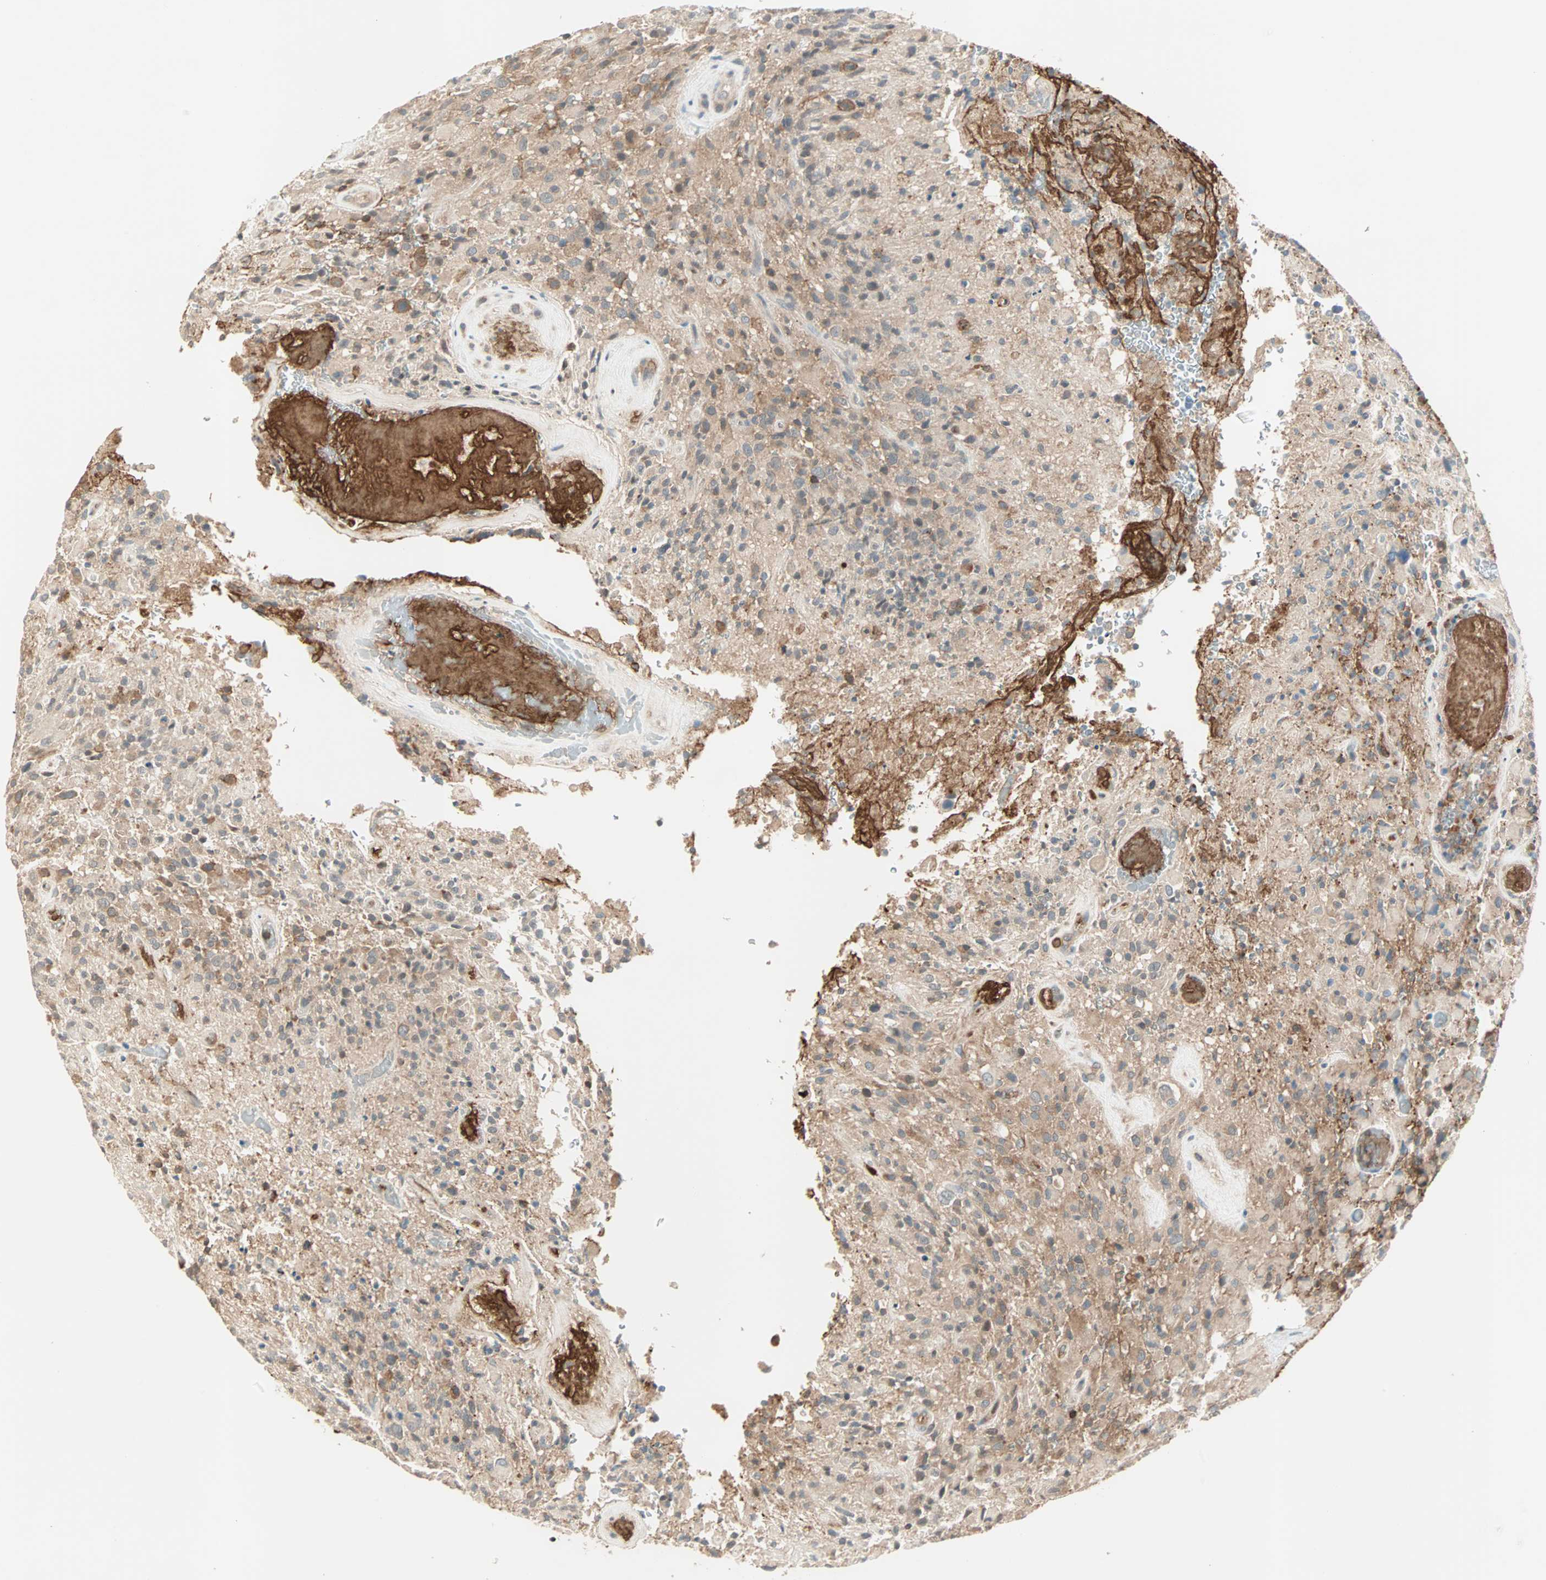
{"staining": {"intensity": "moderate", "quantity": ">75%", "location": "cytoplasmic/membranous"}, "tissue": "glioma", "cell_type": "Tumor cells", "image_type": "cancer", "snomed": [{"axis": "morphology", "description": "Glioma, malignant, High grade"}, {"axis": "topography", "description": "Brain"}], "caption": "Protein staining of glioma tissue shows moderate cytoplasmic/membranous staining in about >75% of tumor cells.", "gene": "TEC", "patient": {"sex": "male", "age": 71}}